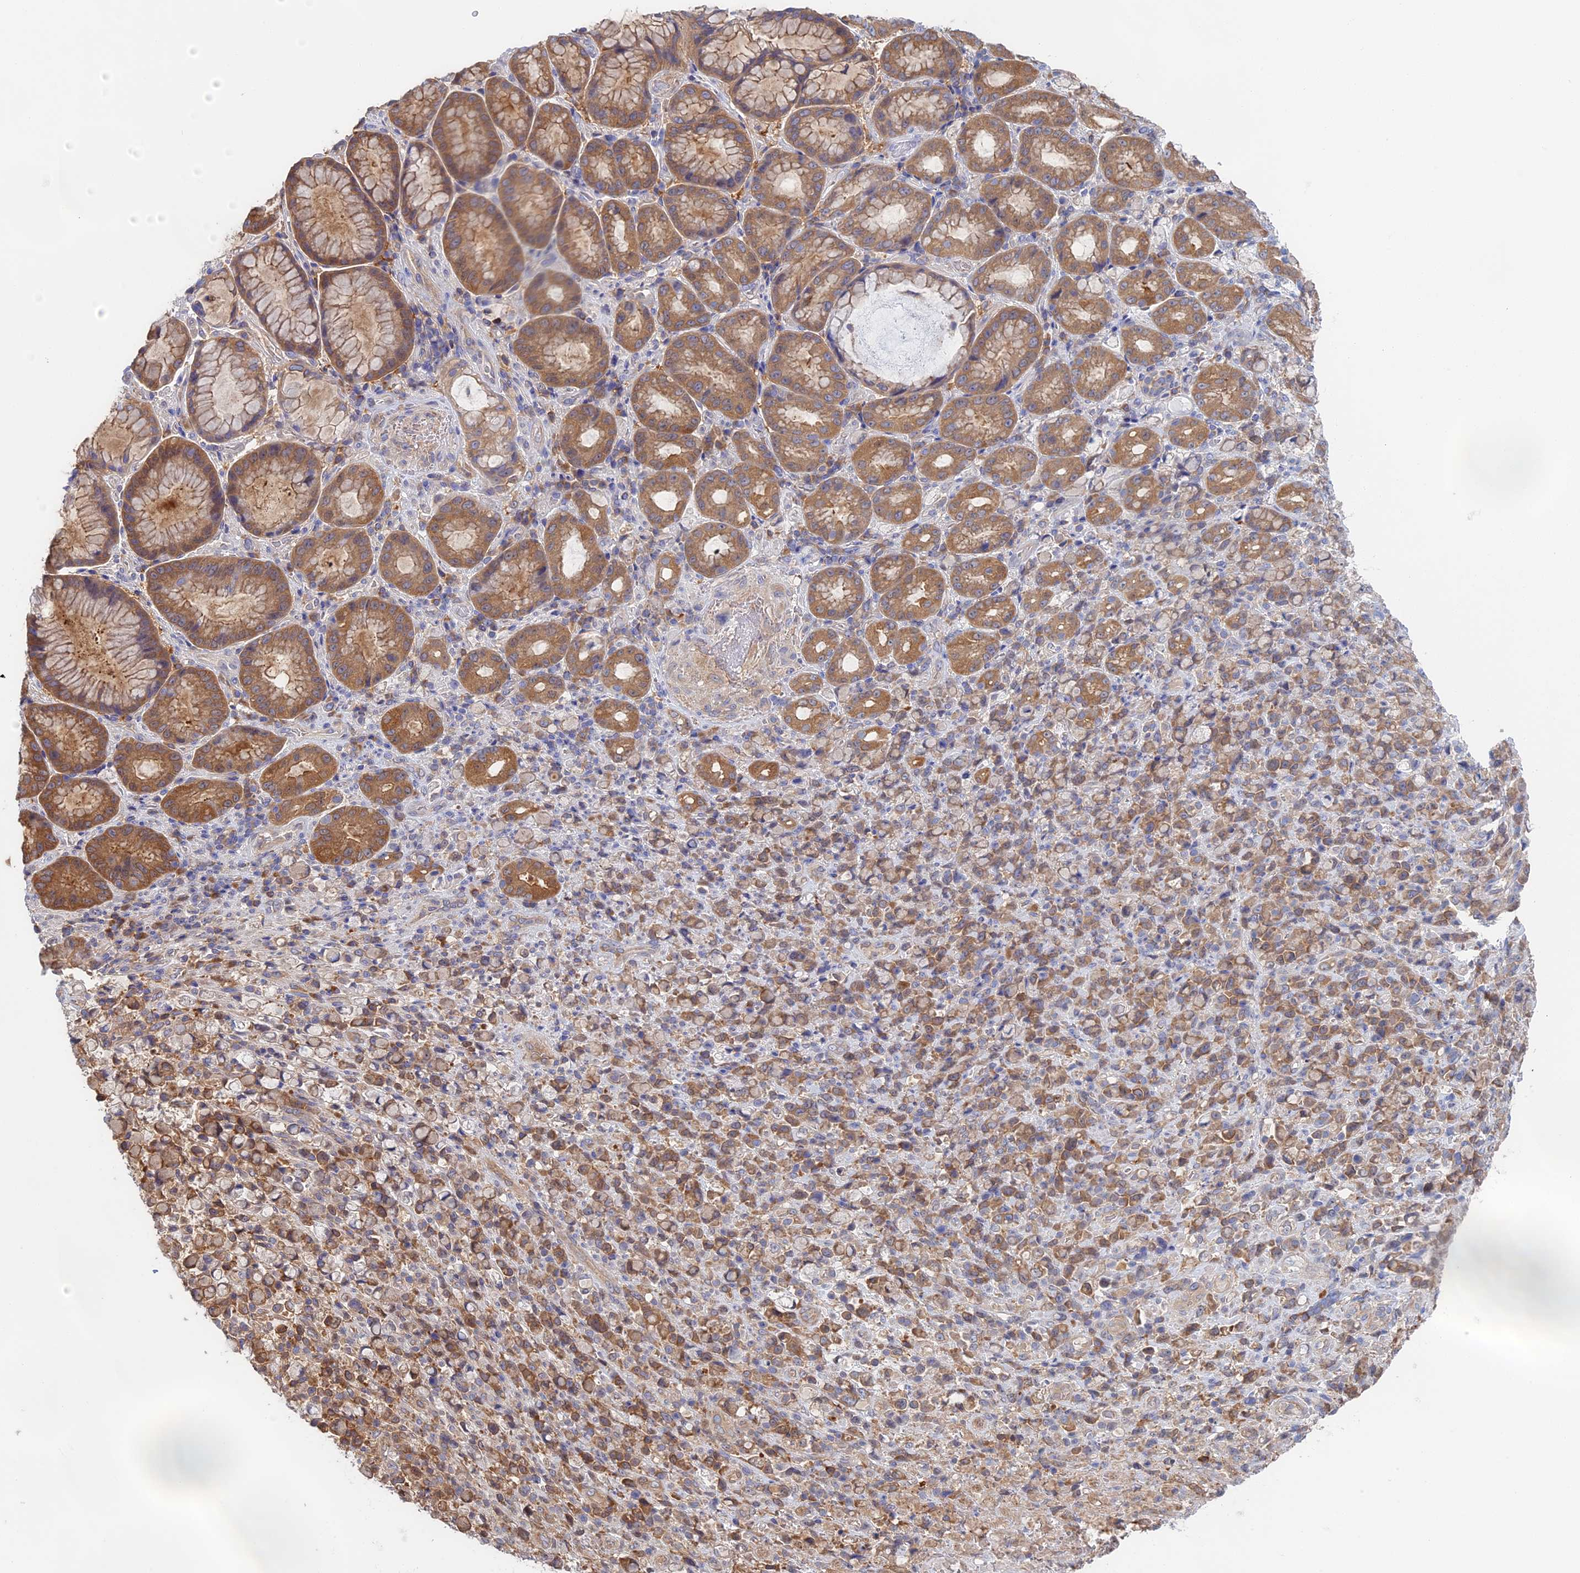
{"staining": {"intensity": "moderate", "quantity": ">75%", "location": "cytoplasmic/membranous"}, "tissue": "stomach cancer", "cell_type": "Tumor cells", "image_type": "cancer", "snomed": [{"axis": "morphology", "description": "Normal tissue, NOS"}, {"axis": "morphology", "description": "Adenocarcinoma, NOS"}, {"axis": "topography", "description": "Stomach"}], "caption": "Stomach cancer tissue reveals moderate cytoplasmic/membranous expression in about >75% of tumor cells, visualized by immunohistochemistry.", "gene": "SYNDIG1L", "patient": {"sex": "female", "age": 79}}